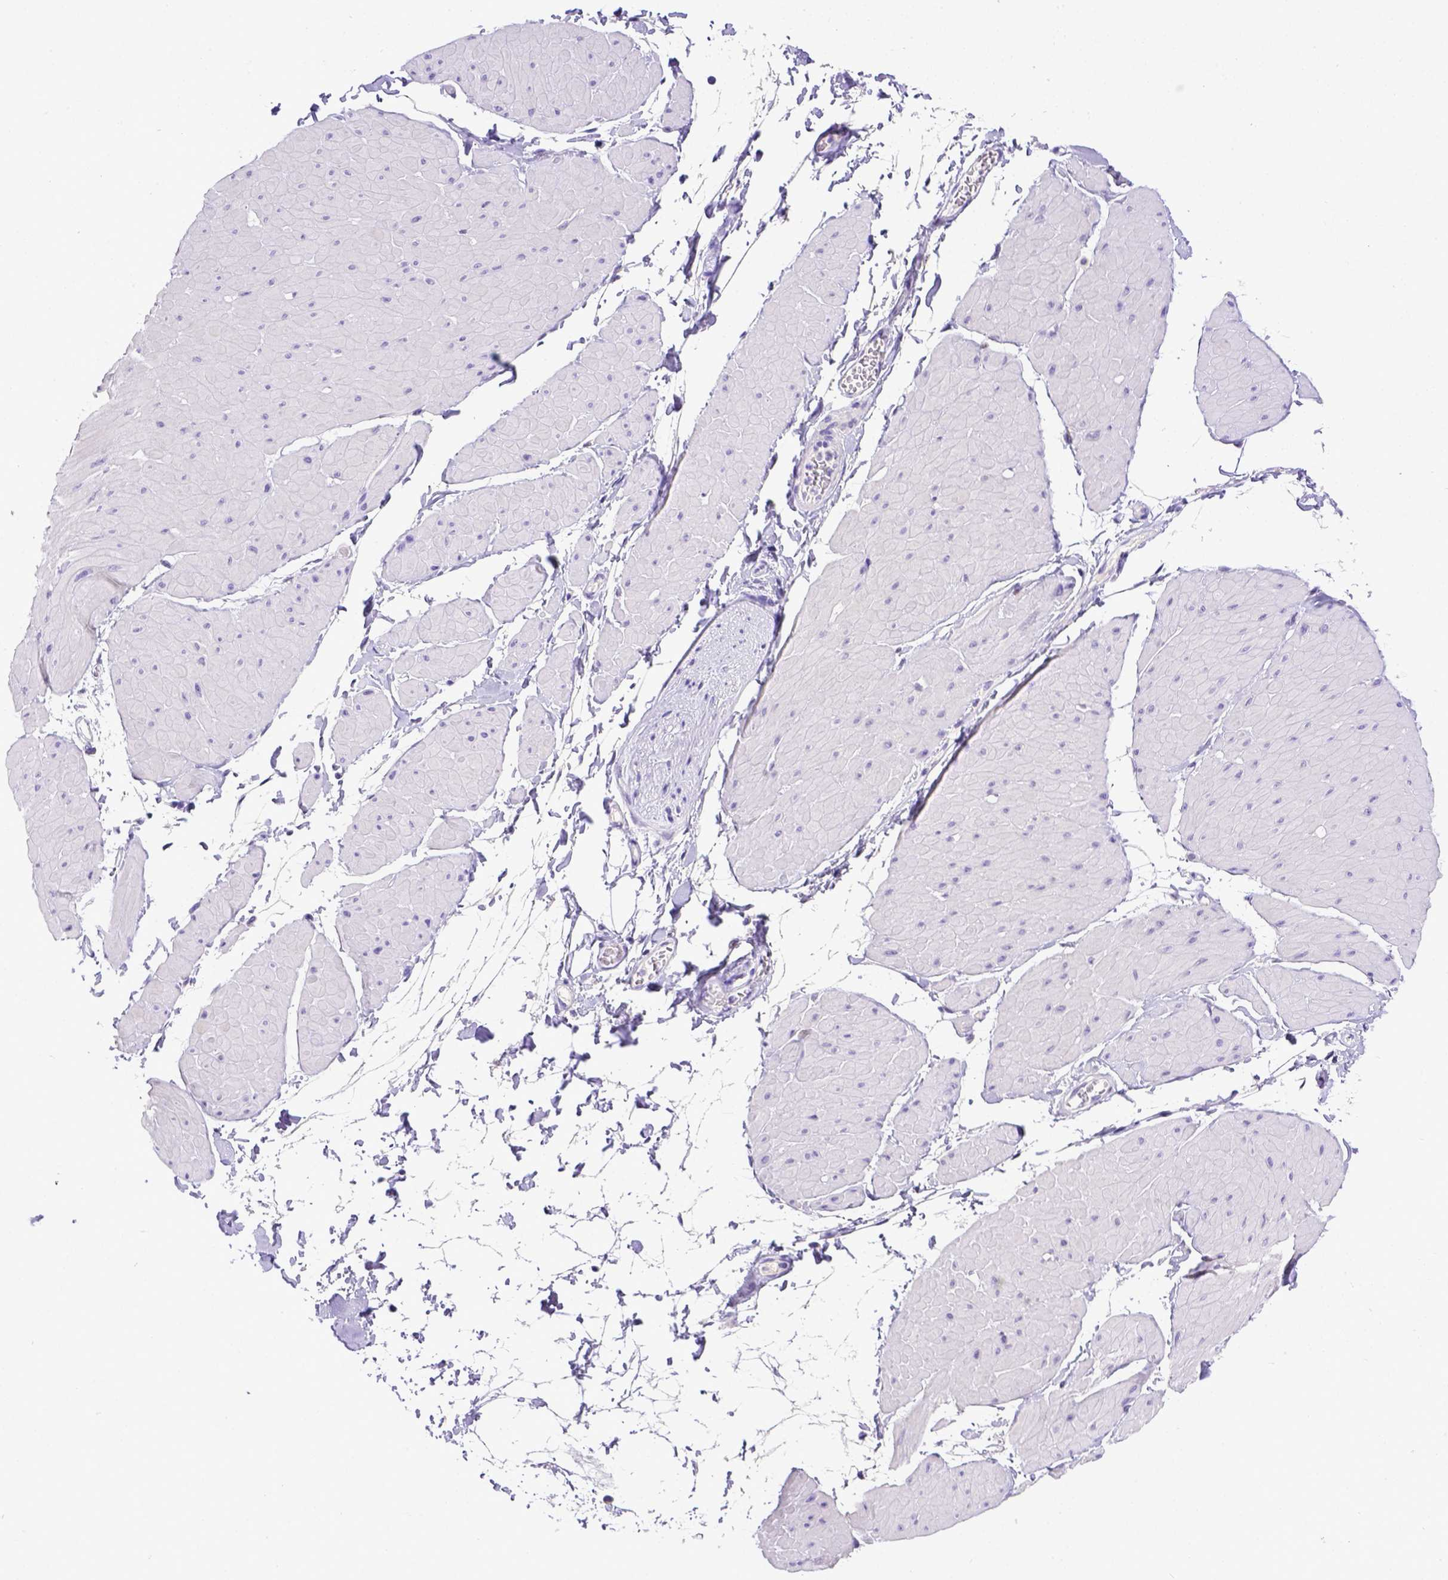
{"staining": {"intensity": "negative", "quantity": "none", "location": "none"}, "tissue": "adipose tissue", "cell_type": "Adipocytes", "image_type": "normal", "snomed": [{"axis": "morphology", "description": "Normal tissue, NOS"}, {"axis": "topography", "description": "Smooth muscle"}, {"axis": "topography", "description": "Peripheral nerve tissue"}], "caption": "Immunohistochemistry micrograph of benign adipose tissue: adipose tissue stained with DAB (3,3'-diaminobenzidine) demonstrates no significant protein expression in adipocytes.", "gene": "ESR1", "patient": {"sex": "male", "age": 58}}